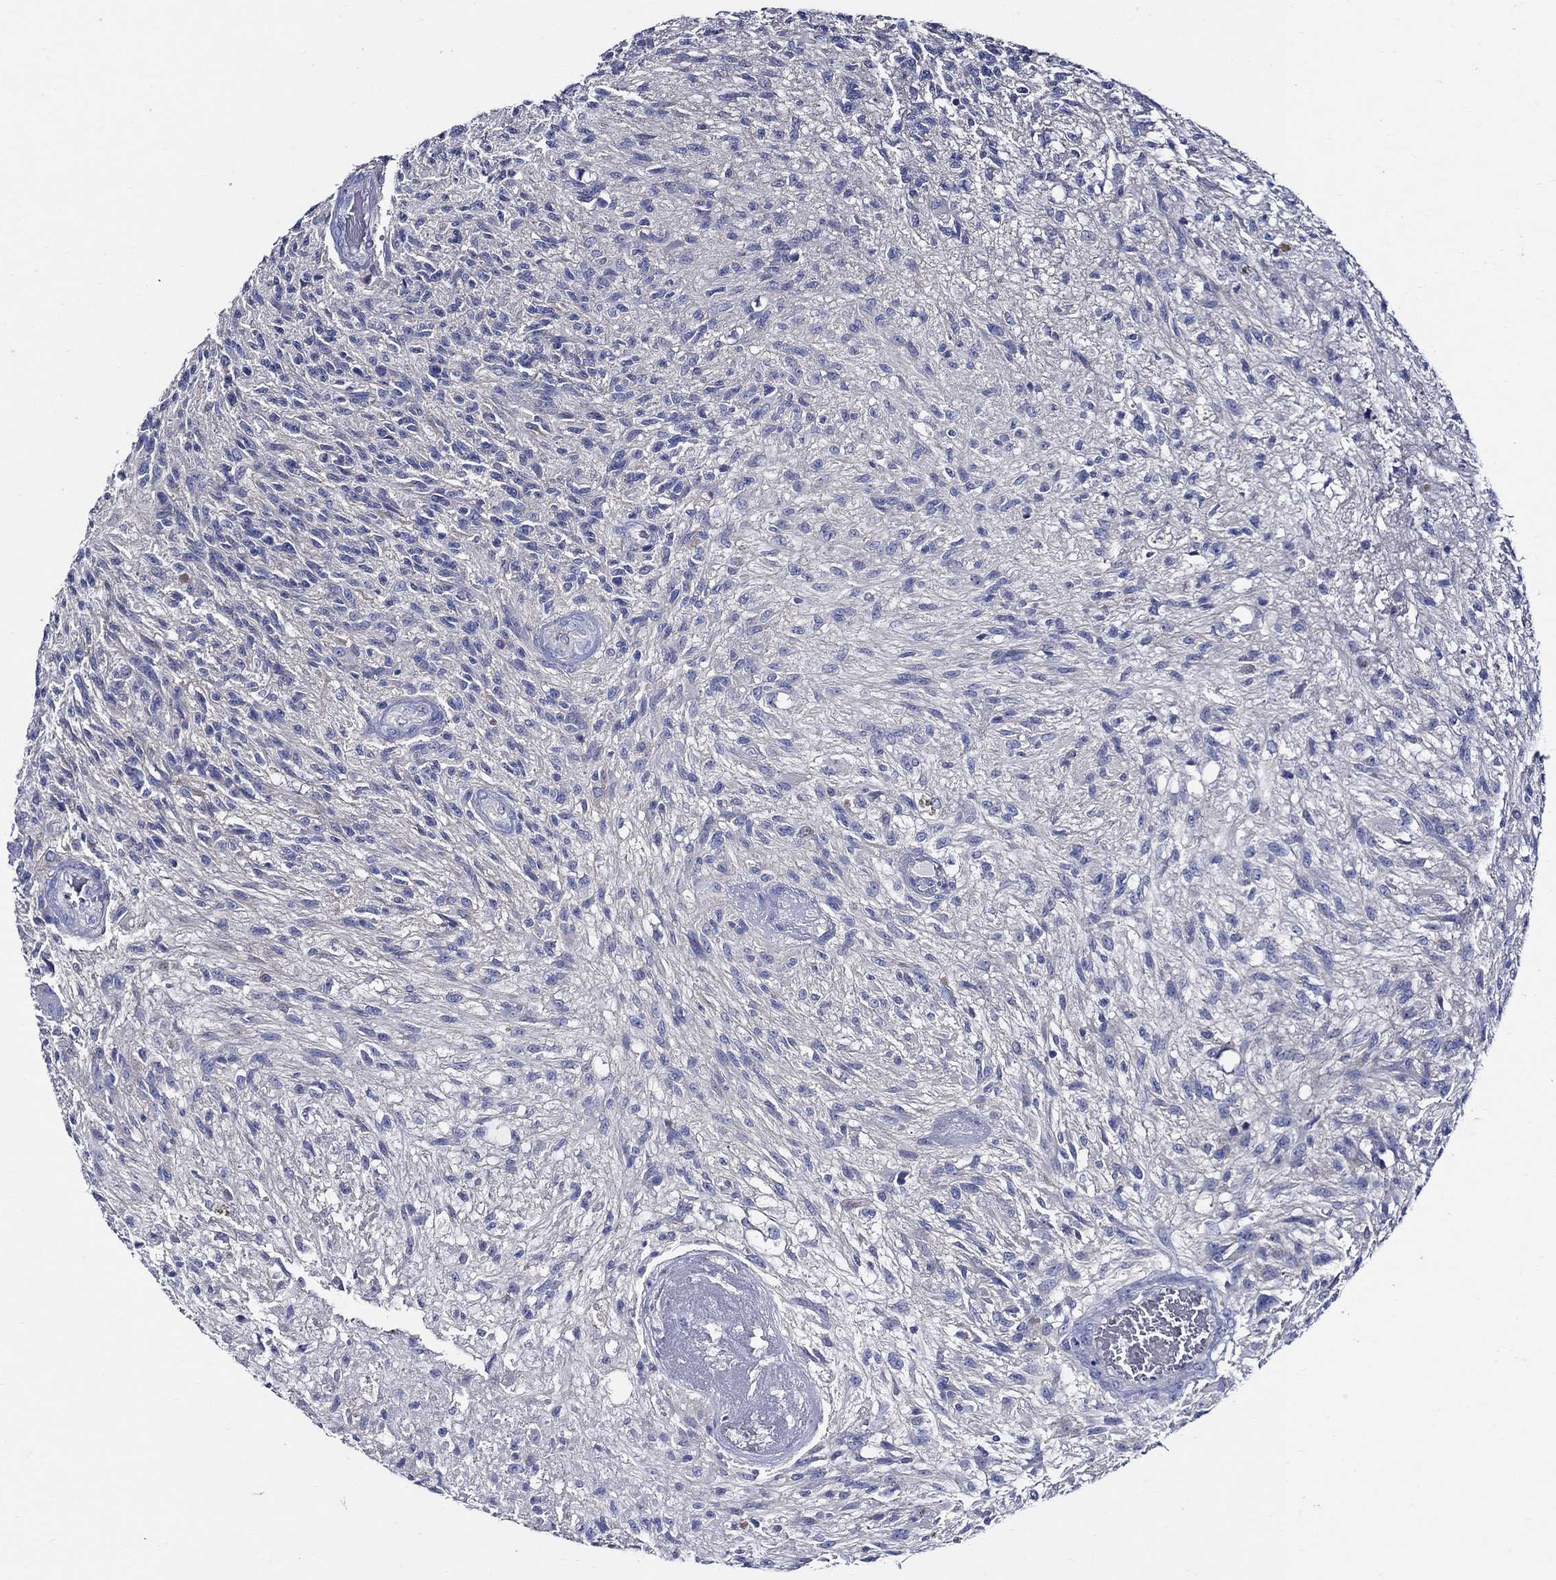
{"staining": {"intensity": "negative", "quantity": "none", "location": "none"}, "tissue": "glioma", "cell_type": "Tumor cells", "image_type": "cancer", "snomed": [{"axis": "morphology", "description": "Glioma, malignant, High grade"}, {"axis": "topography", "description": "Brain"}], "caption": "Protein analysis of malignant glioma (high-grade) demonstrates no significant expression in tumor cells.", "gene": "SKOR1", "patient": {"sex": "male", "age": 56}}